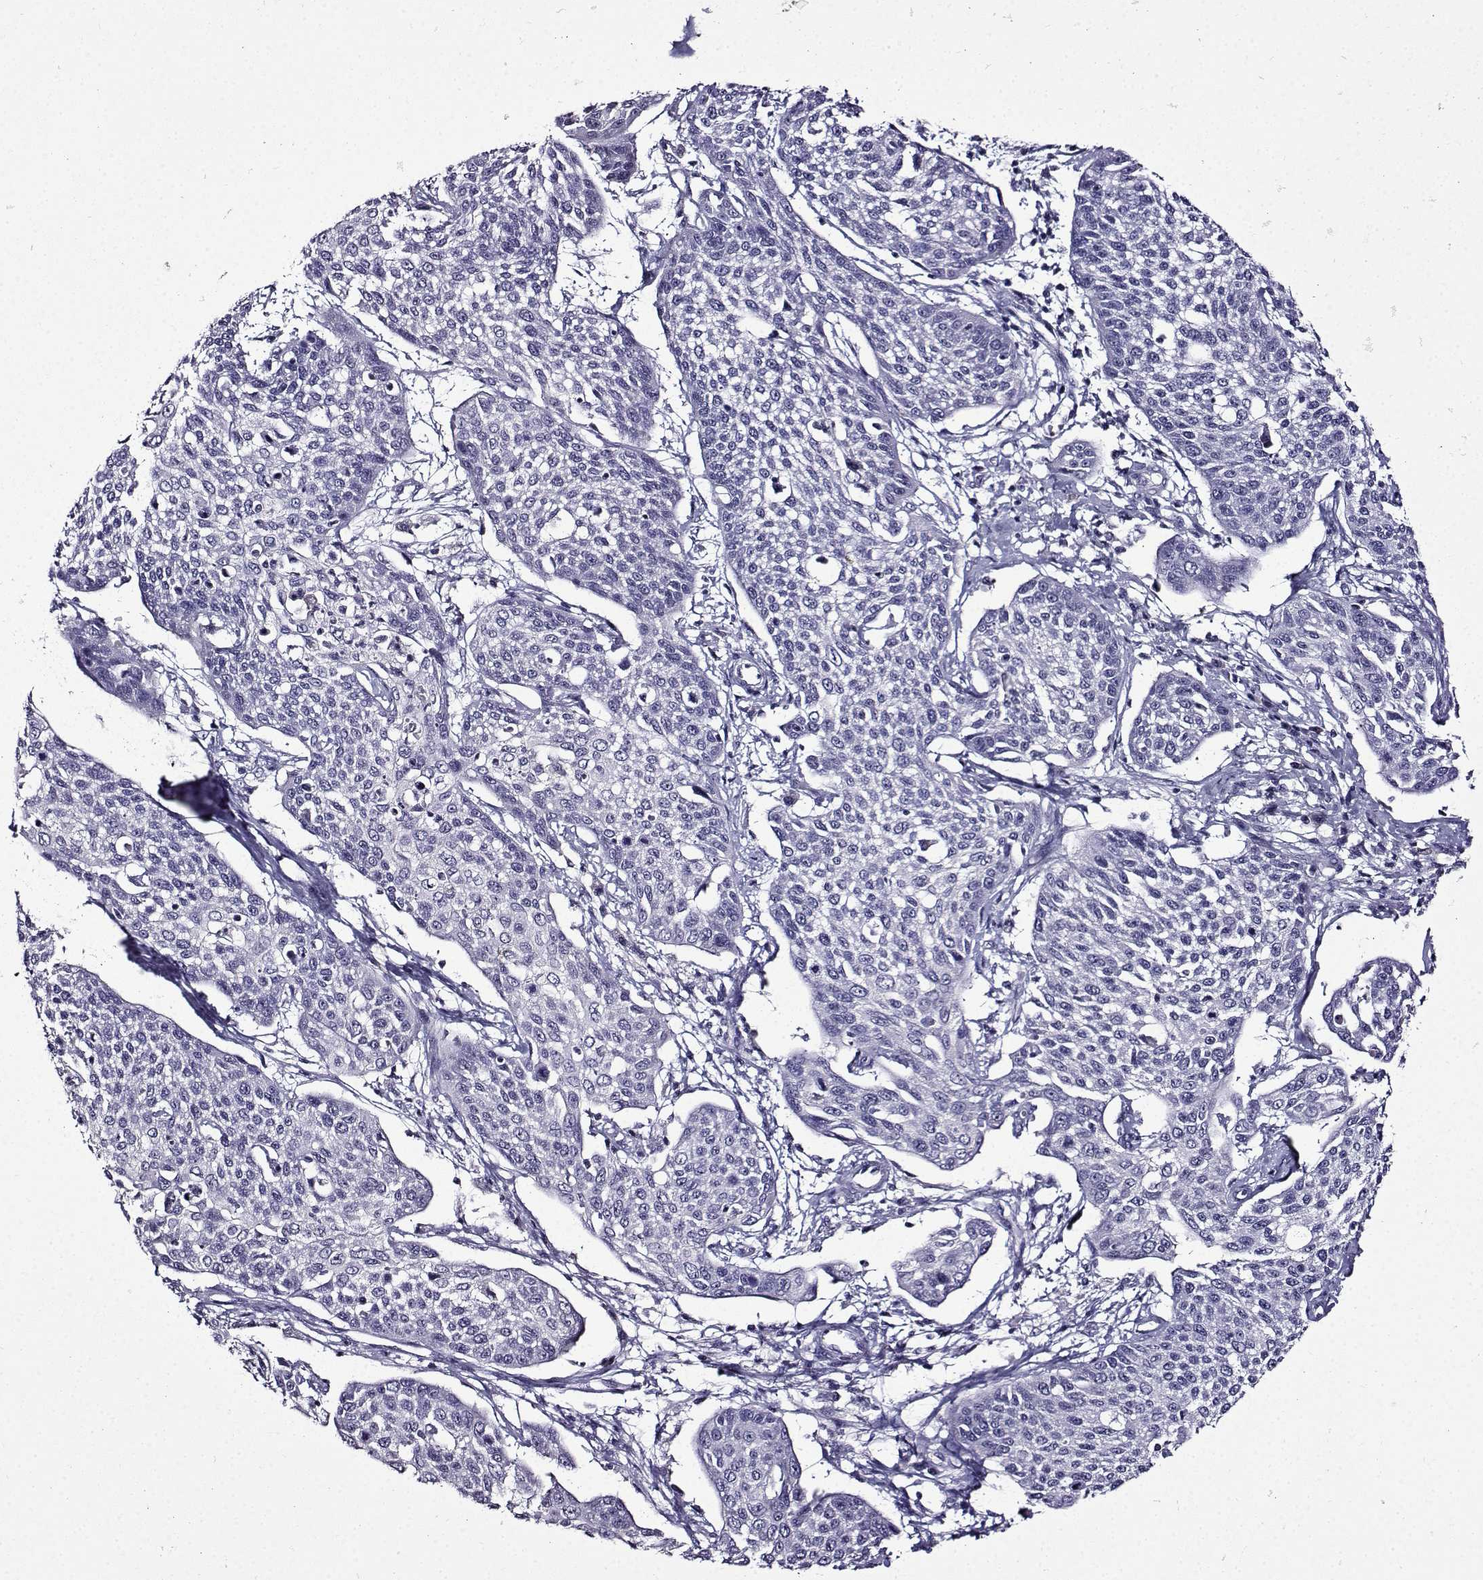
{"staining": {"intensity": "negative", "quantity": "none", "location": "none"}, "tissue": "cervical cancer", "cell_type": "Tumor cells", "image_type": "cancer", "snomed": [{"axis": "morphology", "description": "Squamous cell carcinoma, NOS"}, {"axis": "topography", "description": "Cervix"}], "caption": "This histopathology image is of cervical cancer (squamous cell carcinoma) stained with immunohistochemistry (IHC) to label a protein in brown with the nuclei are counter-stained blue. There is no positivity in tumor cells.", "gene": "TMEM266", "patient": {"sex": "female", "age": 34}}